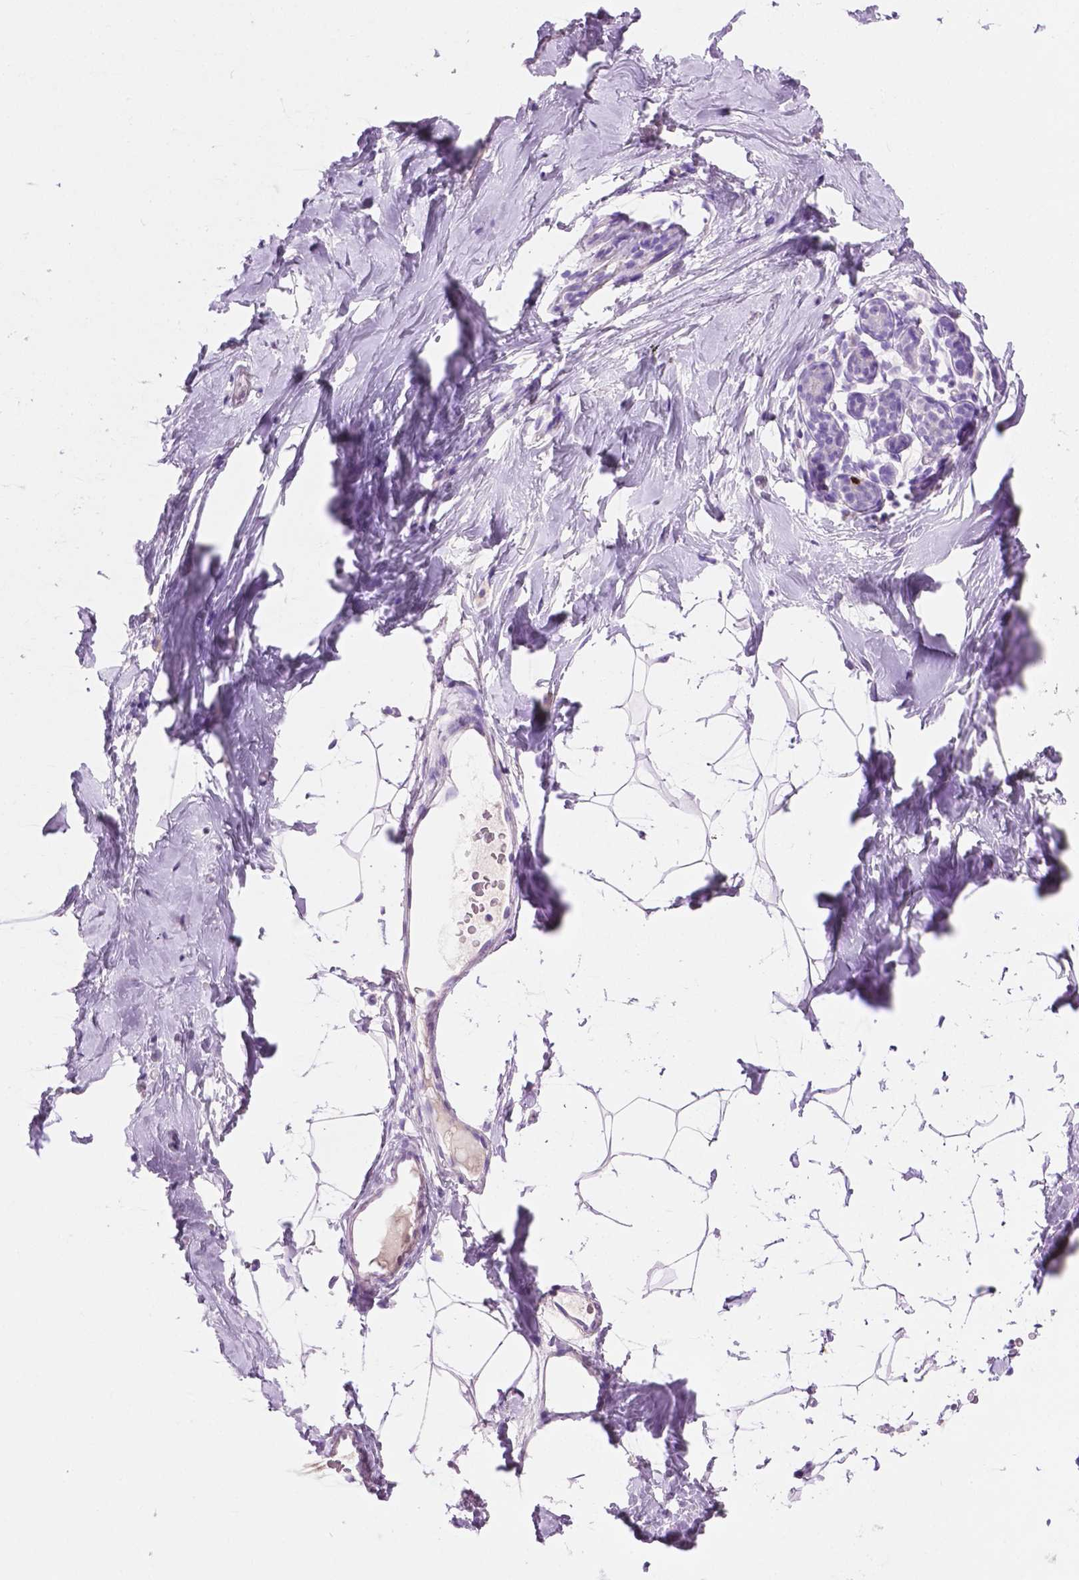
{"staining": {"intensity": "negative", "quantity": "none", "location": "none"}, "tissue": "breast", "cell_type": "Adipocytes", "image_type": "normal", "snomed": [{"axis": "morphology", "description": "Normal tissue, NOS"}, {"axis": "topography", "description": "Breast"}], "caption": "A micrograph of breast stained for a protein reveals no brown staining in adipocytes.", "gene": "SIAH2", "patient": {"sex": "female", "age": 32}}